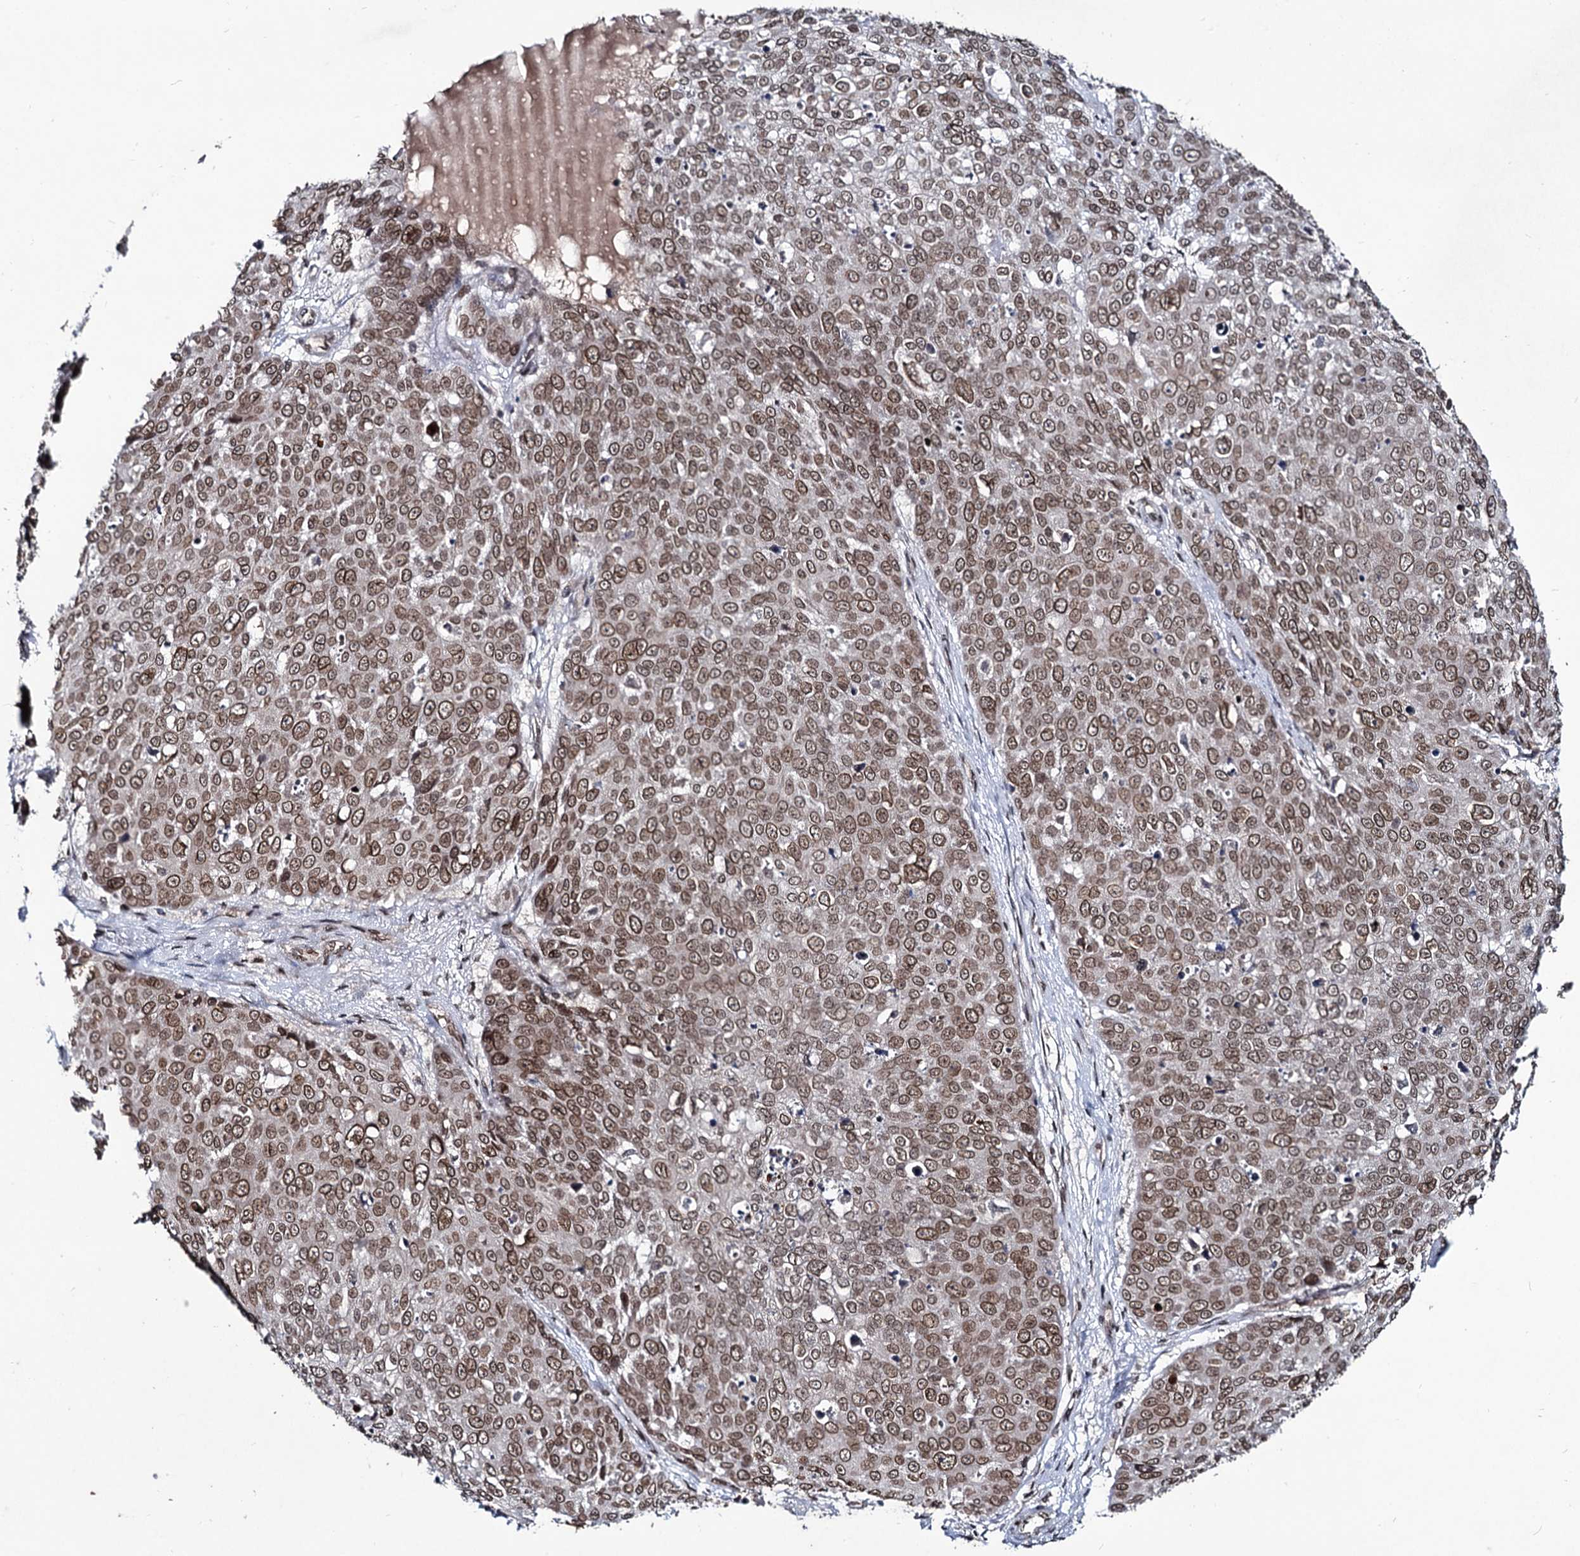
{"staining": {"intensity": "moderate", "quantity": ">75%", "location": "cytoplasmic/membranous,nuclear"}, "tissue": "skin cancer", "cell_type": "Tumor cells", "image_type": "cancer", "snomed": [{"axis": "morphology", "description": "Squamous cell carcinoma, NOS"}, {"axis": "topography", "description": "Skin"}], "caption": "Immunohistochemistry histopathology image of neoplastic tissue: human skin cancer (squamous cell carcinoma) stained using immunohistochemistry (IHC) reveals medium levels of moderate protein expression localized specifically in the cytoplasmic/membranous and nuclear of tumor cells, appearing as a cytoplasmic/membranous and nuclear brown color.", "gene": "RNF6", "patient": {"sex": "male", "age": 71}}